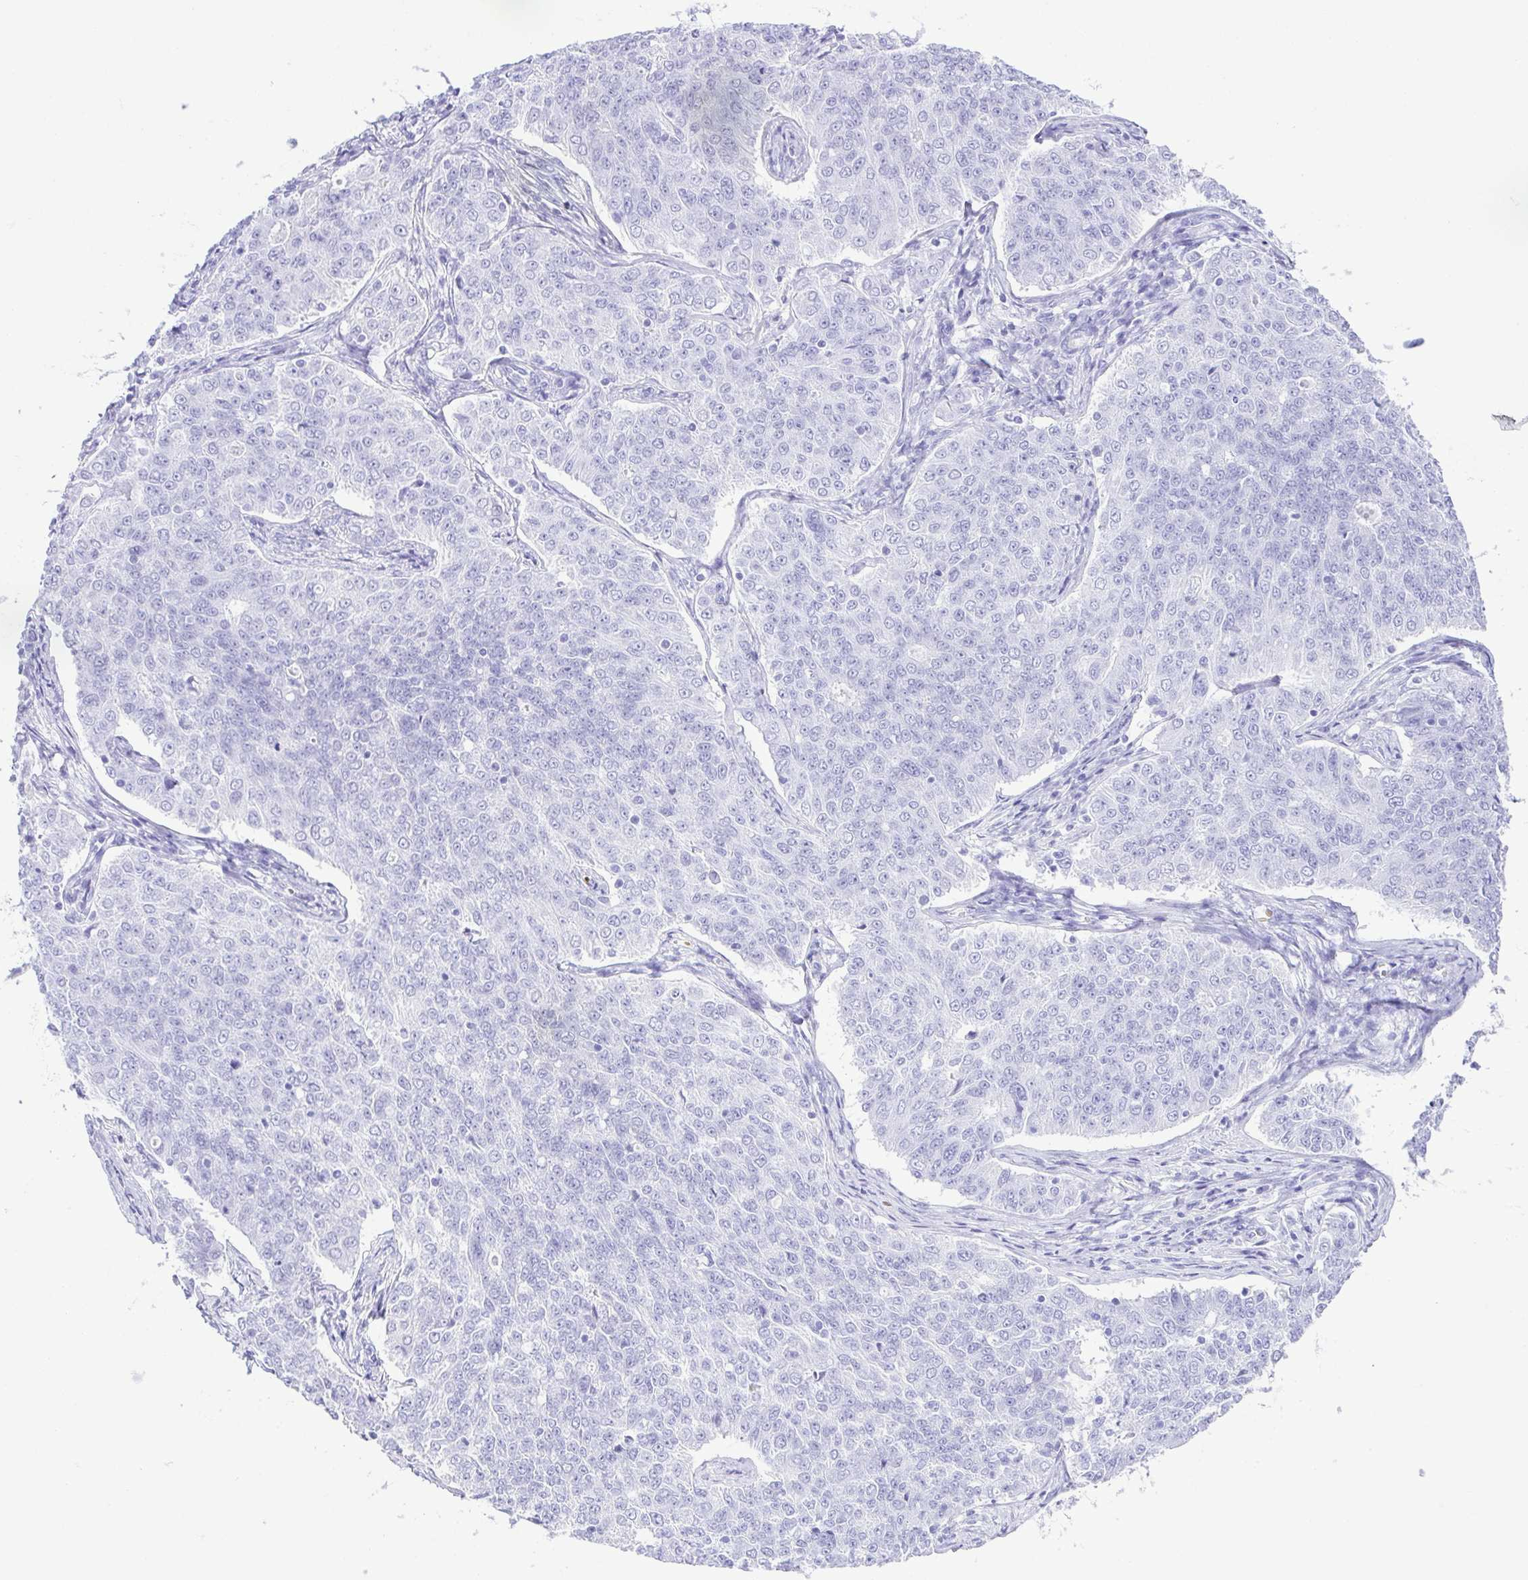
{"staining": {"intensity": "negative", "quantity": "none", "location": "none"}, "tissue": "endometrial cancer", "cell_type": "Tumor cells", "image_type": "cancer", "snomed": [{"axis": "morphology", "description": "Adenocarcinoma, NOS"}, {"axis": "topography", "description": "Endometrium"}], "caption": "Protein analysis of endometrial cancer (adenocarcinoma) reveals no significant staining in tumor cells.", "gene": "SYT1", "patient": {"sex": "female", "age": 43}}